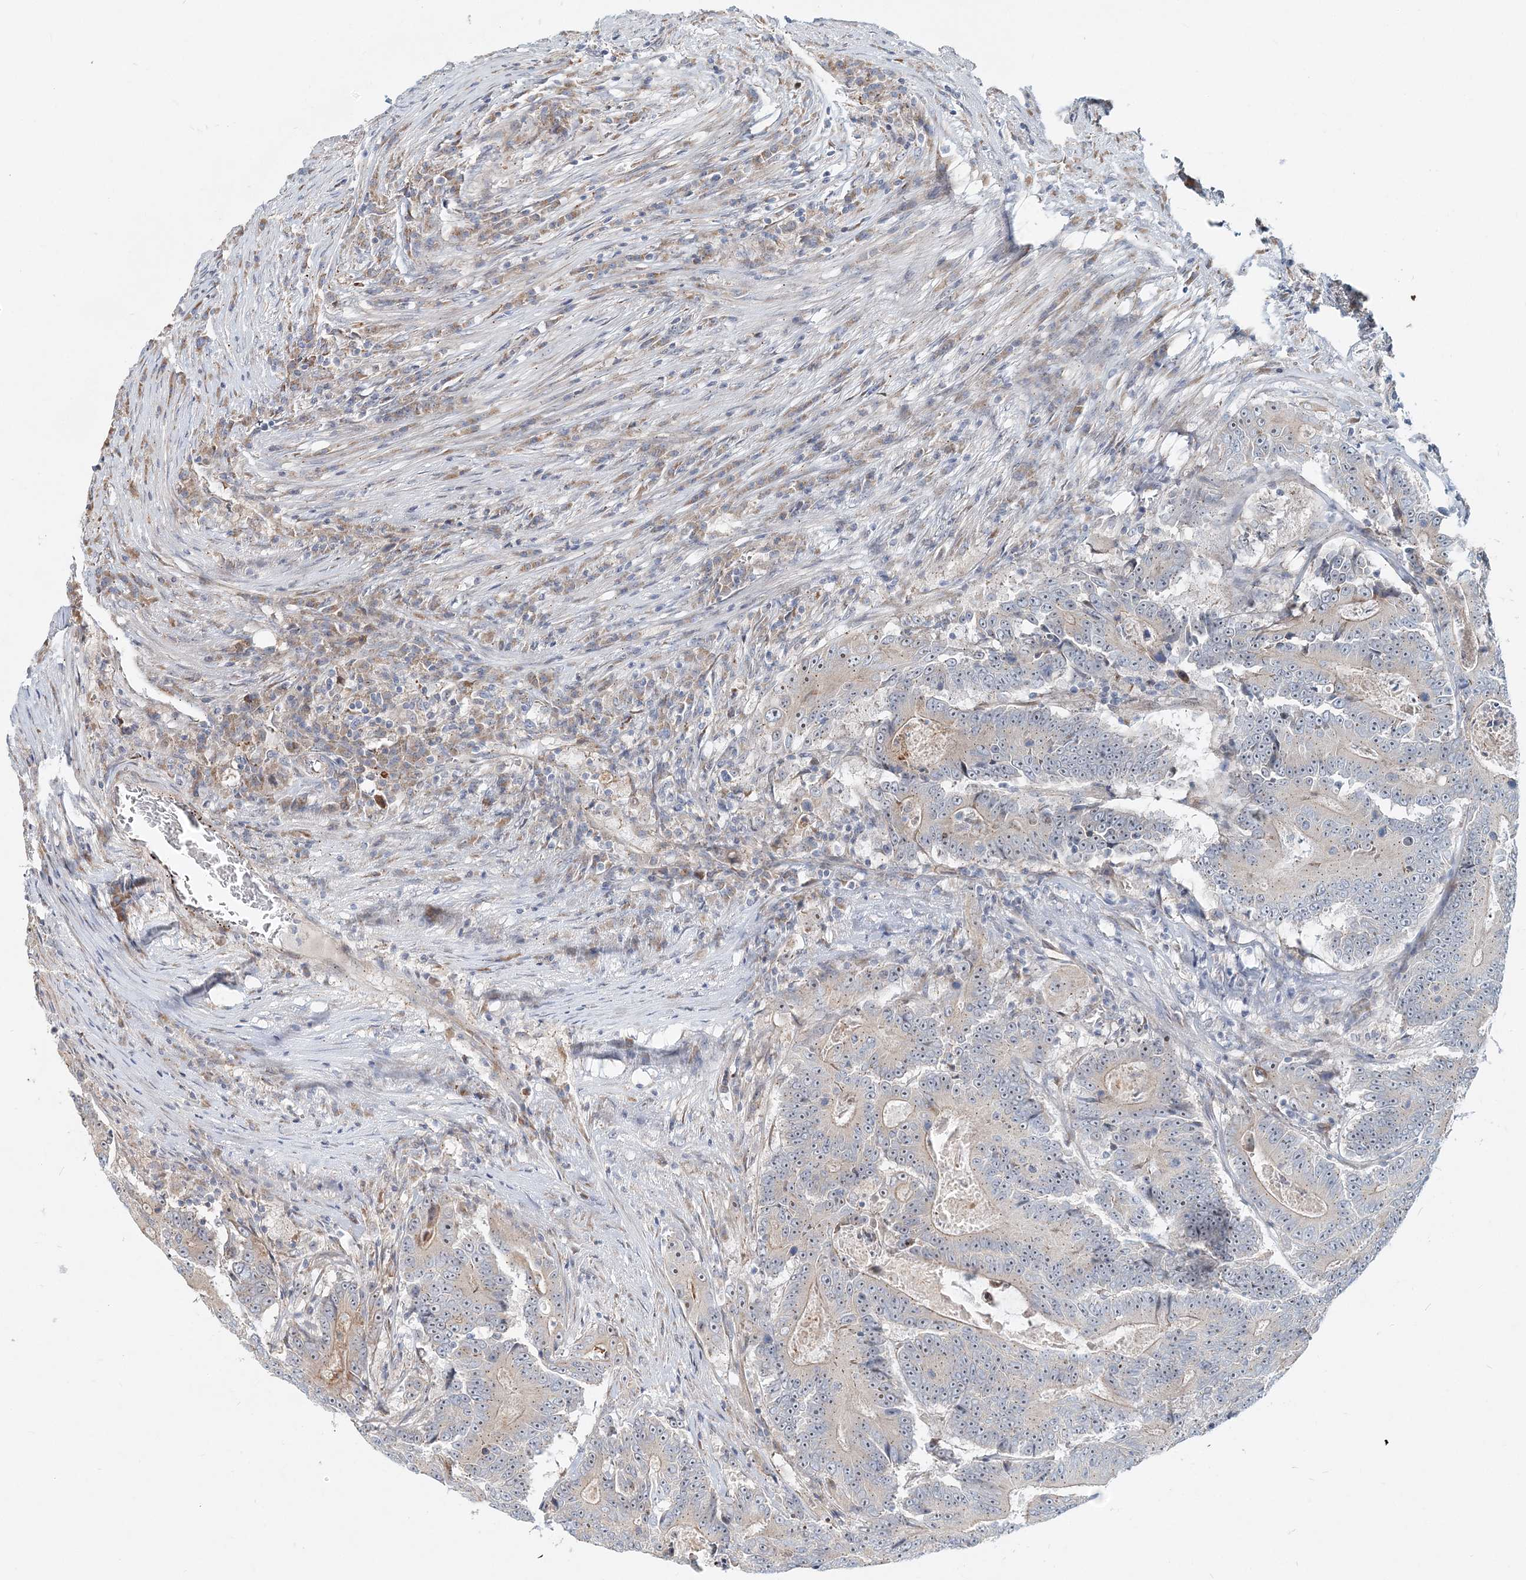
{"staining": {"intensity": "weak", "quantity": "<25%", "location": "cytoplasmic/membranous"}, "tissue": "colorectal cancer", "cell_type": "Tumor cells", "image_type": "cancer", "snomed": [{"axis": "morphology", "description": "Adenocarcinoma, NOS"}, {"axis": "topography", "description": "Colon"}], "caption": "Immunohistochemistry (IHC) photomicrograph of neoplastic tissue: human adenocarcinoma (colorectal) stained with DAB (3,3'-diaminobenzidine) demonstrates no significant protein expression in tumor cells.", "gene": "CXXC5", "patient": {"sex": "male", "age": 83}}